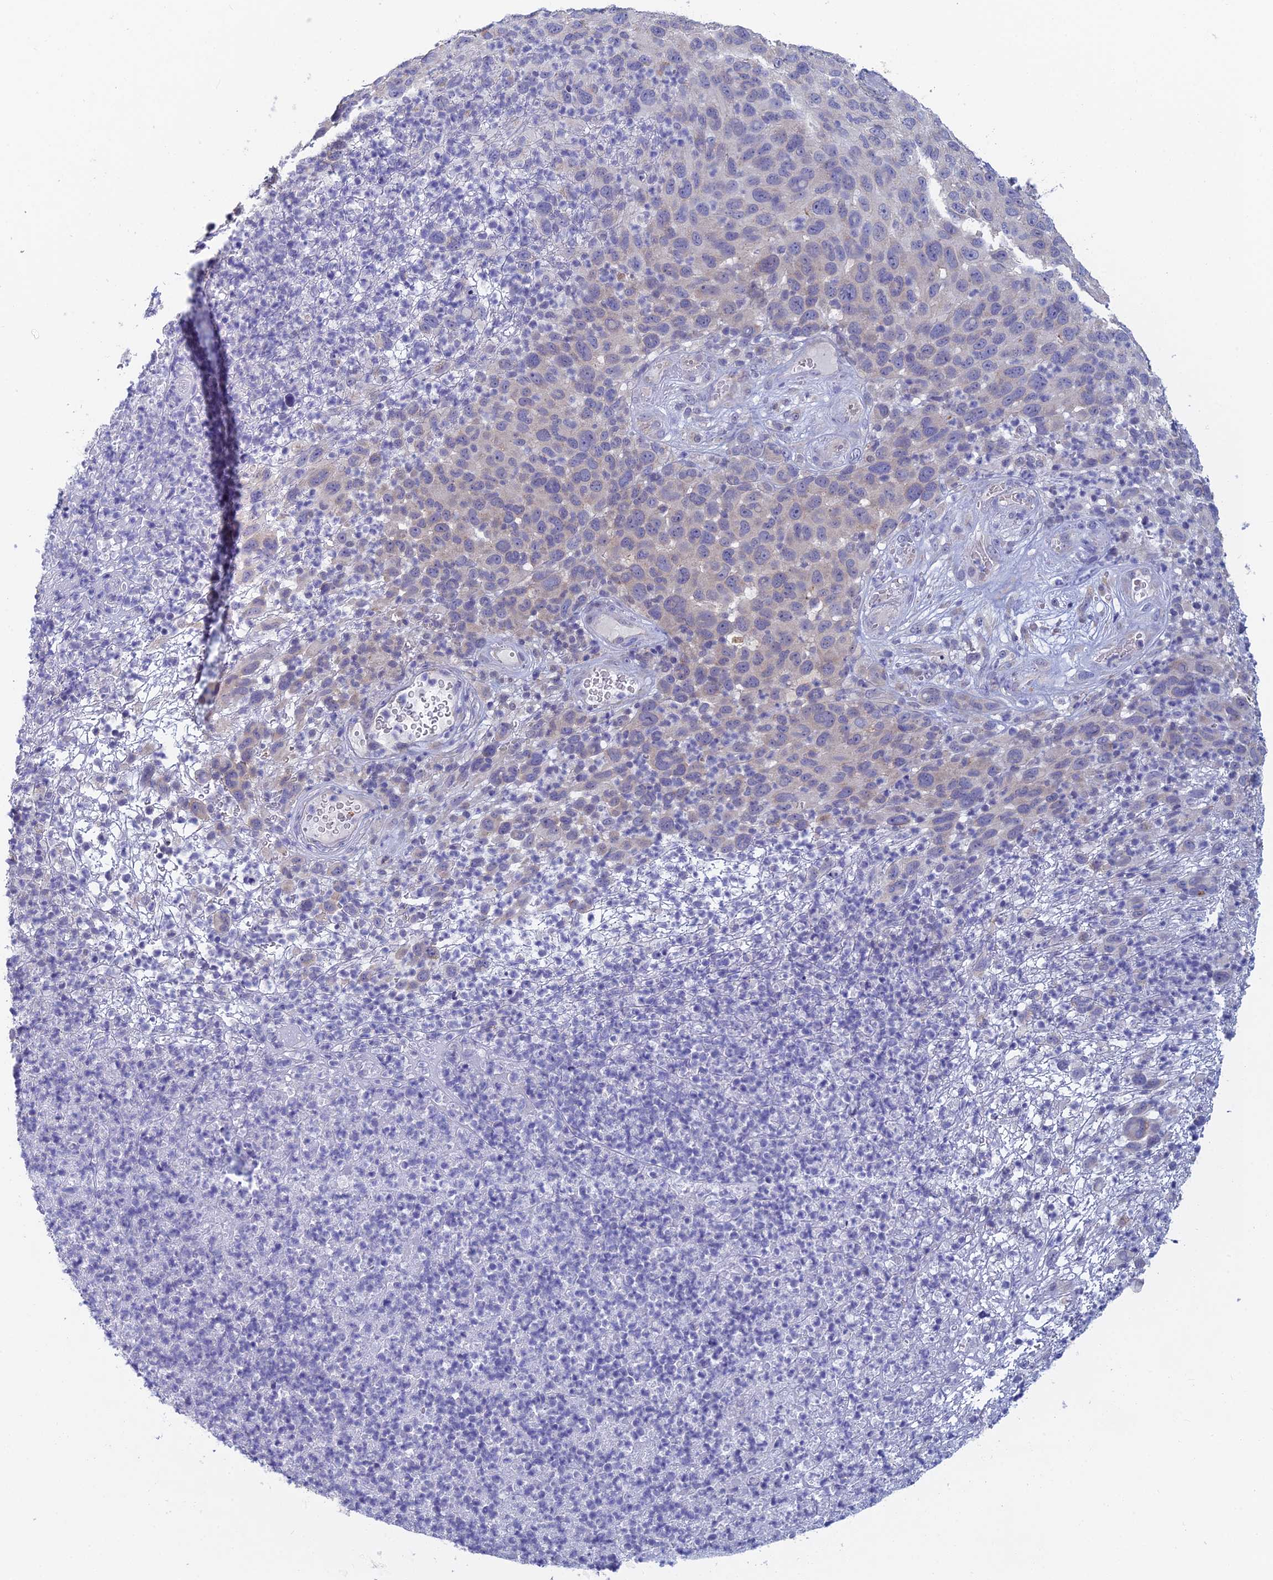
{"staining": {"intensity": "negative", "quantity": "none", "location": "none"}, "tissue": "melanoma", "cell_type": "Tumor cells", "image_type": "cancer", "snomed": [{"axis": "morphology", "description": "Malignant melanoma, NOS"}, {"axis": "topography", "description": "Skin"}], "caption": "The histopathology image exhibits no significant positivity in tumor cells of melanoma. The staining was performed using DAB (3,3'-diaminobenzidine) to visualize the protein expression in brown, while the nuclei were stained in blue with hematoxylin (Magnification: 20x).", "gene": "GIPC1", "patient": {"sex": "male", "age": 49}}